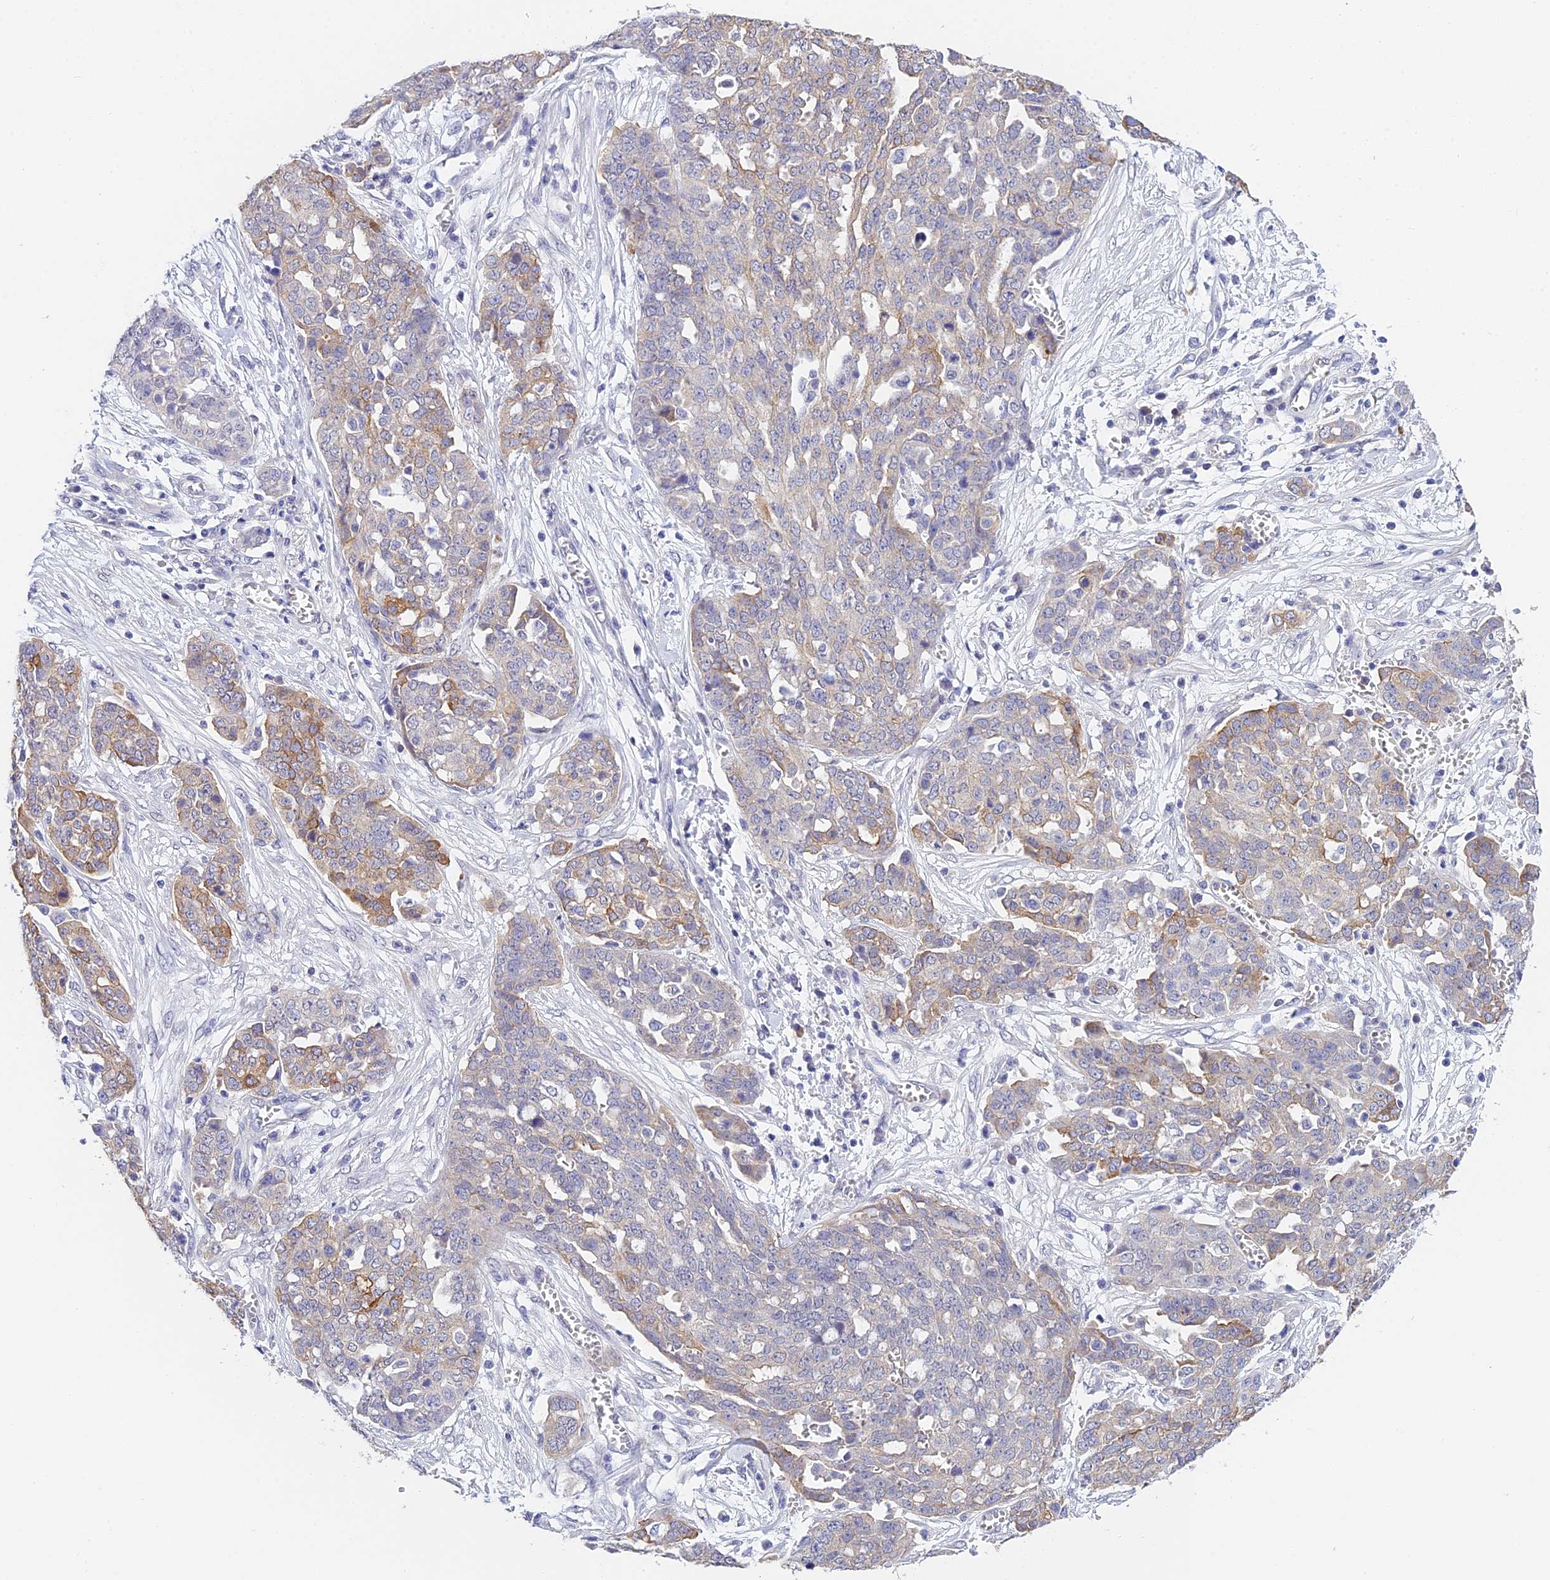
{"staining": {"intensity": "weak", "quantity": "<25%", "location": "cytoplasmic/membranous"}, "tissue": "ovarian cancer", "cell_type": "Tumor cells", "image_type": "cancer", "snomed": [{"axis": "morphology", "description": "Cystadenocarcinoma, serous, NOS"}, {"axis": "topography", "description": "Soft tissue"}, {"axis": "topography", "description": "Ovary"}], "caption": "IHC of human ovarian serous cystadenocarcinoma displays no staining in tumor cells.", "gene": "HOXB1", "patient": {"sex": "female", "age": 57}}